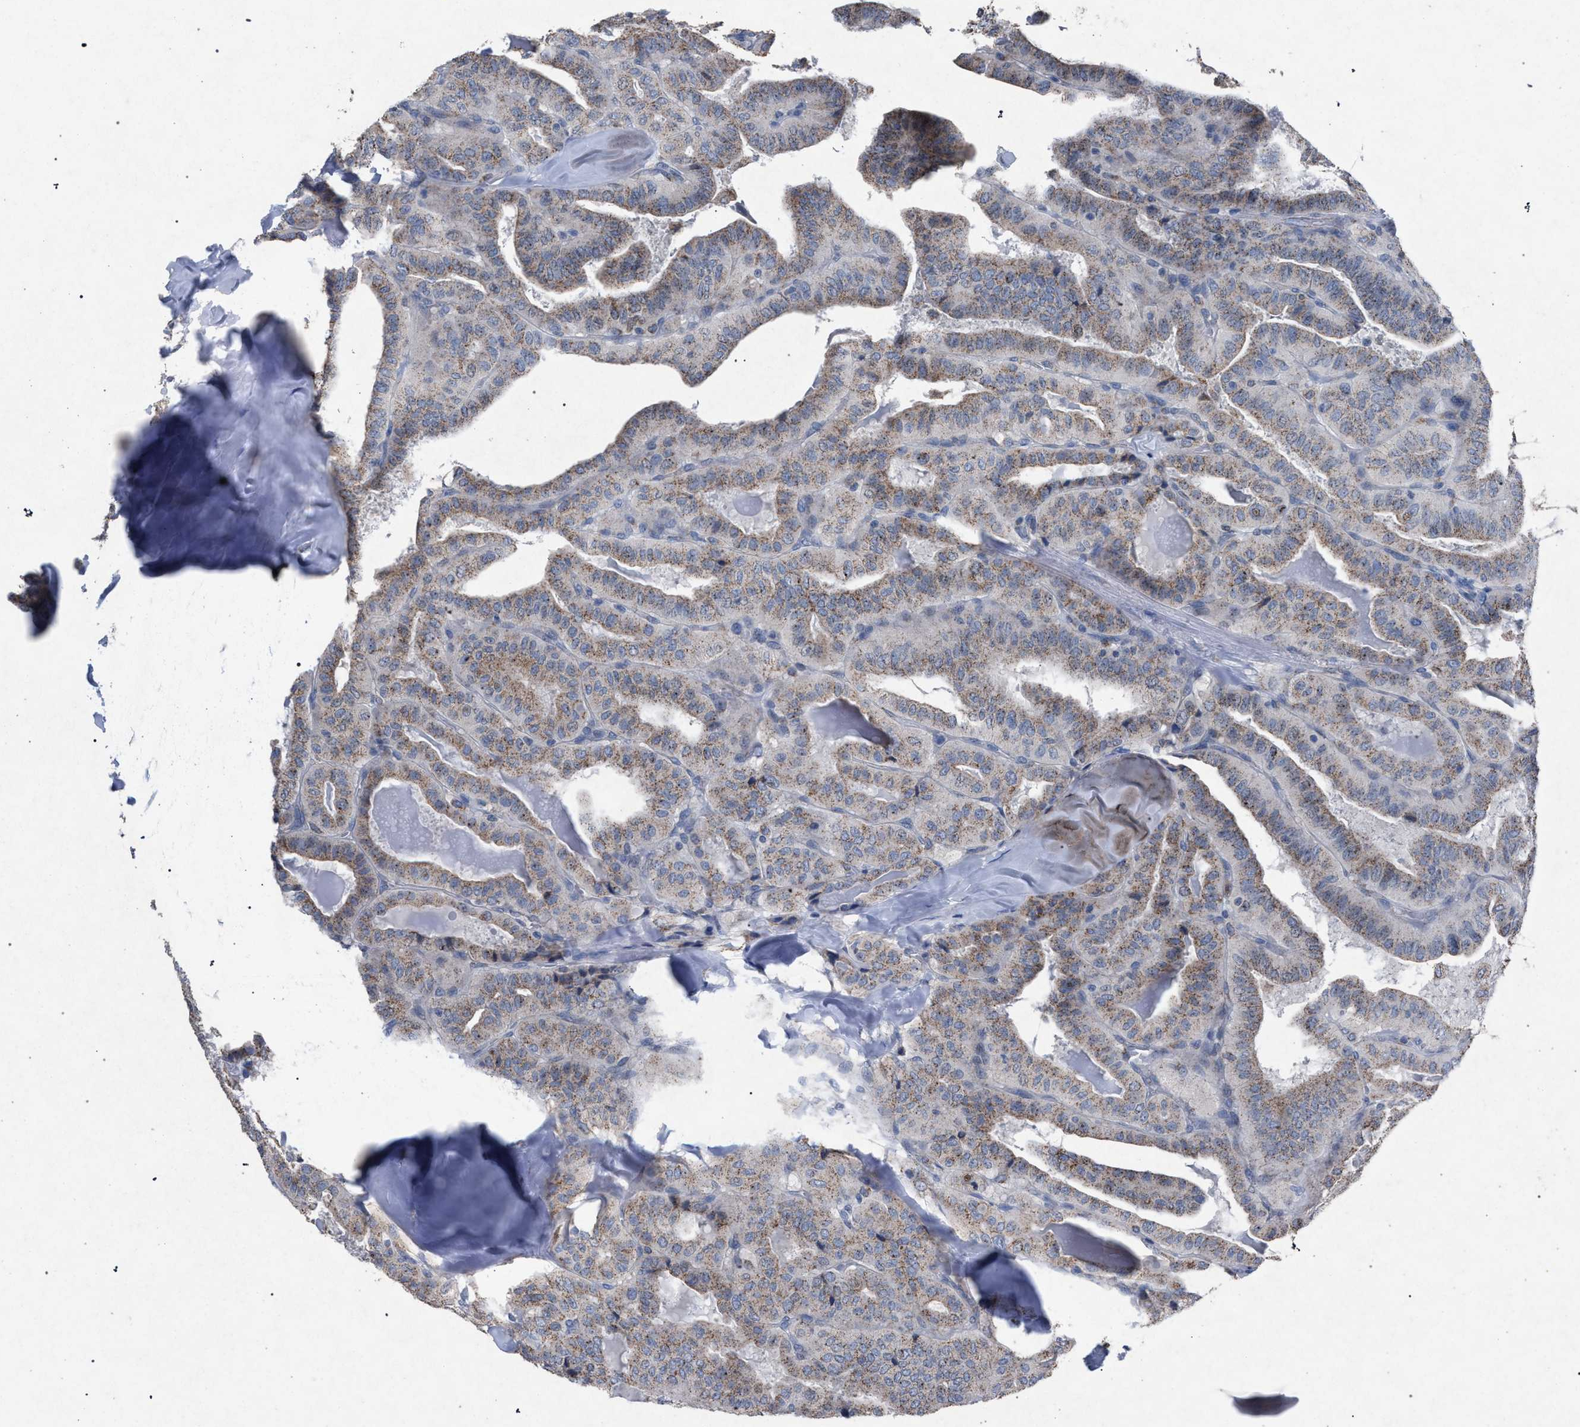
{"staining": {"intensity": "weak", "quantity": ">75%", "location": "cytoplasmic/membranous"}, "tissue": "thyroid cancer", "cell_type": "Tumor cells", "image_type": "cancer", "snomed": [{"axis": "morphology", "description": "Papillary adenocarcinoma, NOS"}, {"axis": "topography", "description": "Thyroid gland"}], "caption": "This photomicrograph displays immunohistochemistry staining of thyroid papillary adenocarcinoma, with low weak cytoplasmic/membranous positivity in approximately >75% of tumor cells.", "gene": "HSD17B4", "patient": {"sex": "male", "age": 77}}